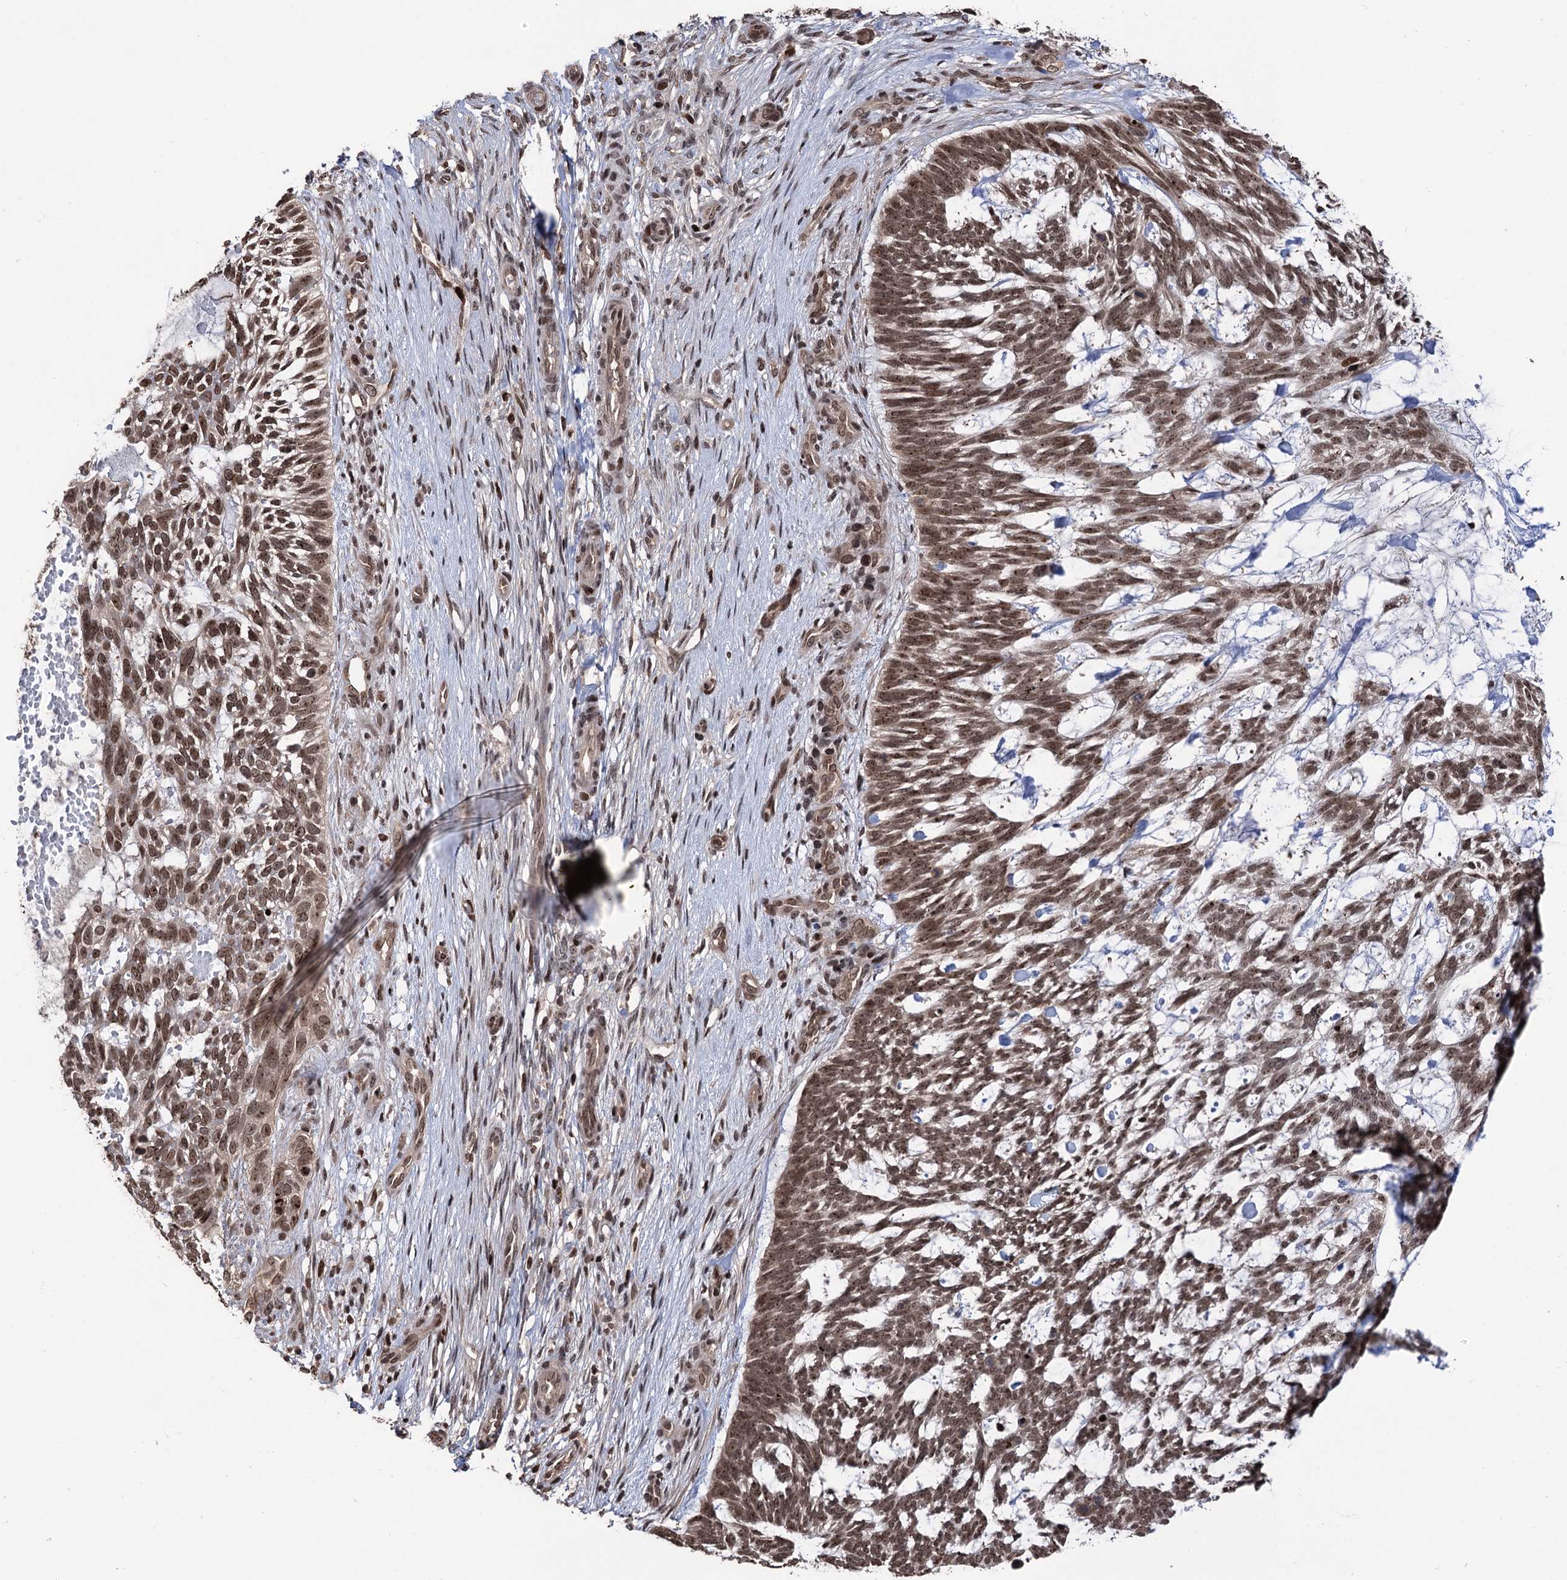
{"staining": {"intensity": "moderate", "quantity": ">75%", "location": "nuclear"}, "tissue": "skin cancer", "cell_type": "Tumor cells", "image_type": "cancer", "snomed": [{"axis": "morphology", "description": "Basal cell carcinoma"}, {"axis": "topography", "description": "Skin"}], "caption": "Immunohistochemistry (IHC) photomicrograph of human skin basal cell carcinoma stained for a protein (brown), which displays medium levels of moderate nuclear positivity in about >75% of tumor cells.", "gene": "CCDC77", "patient": {"sex": "male", "age": 88}}